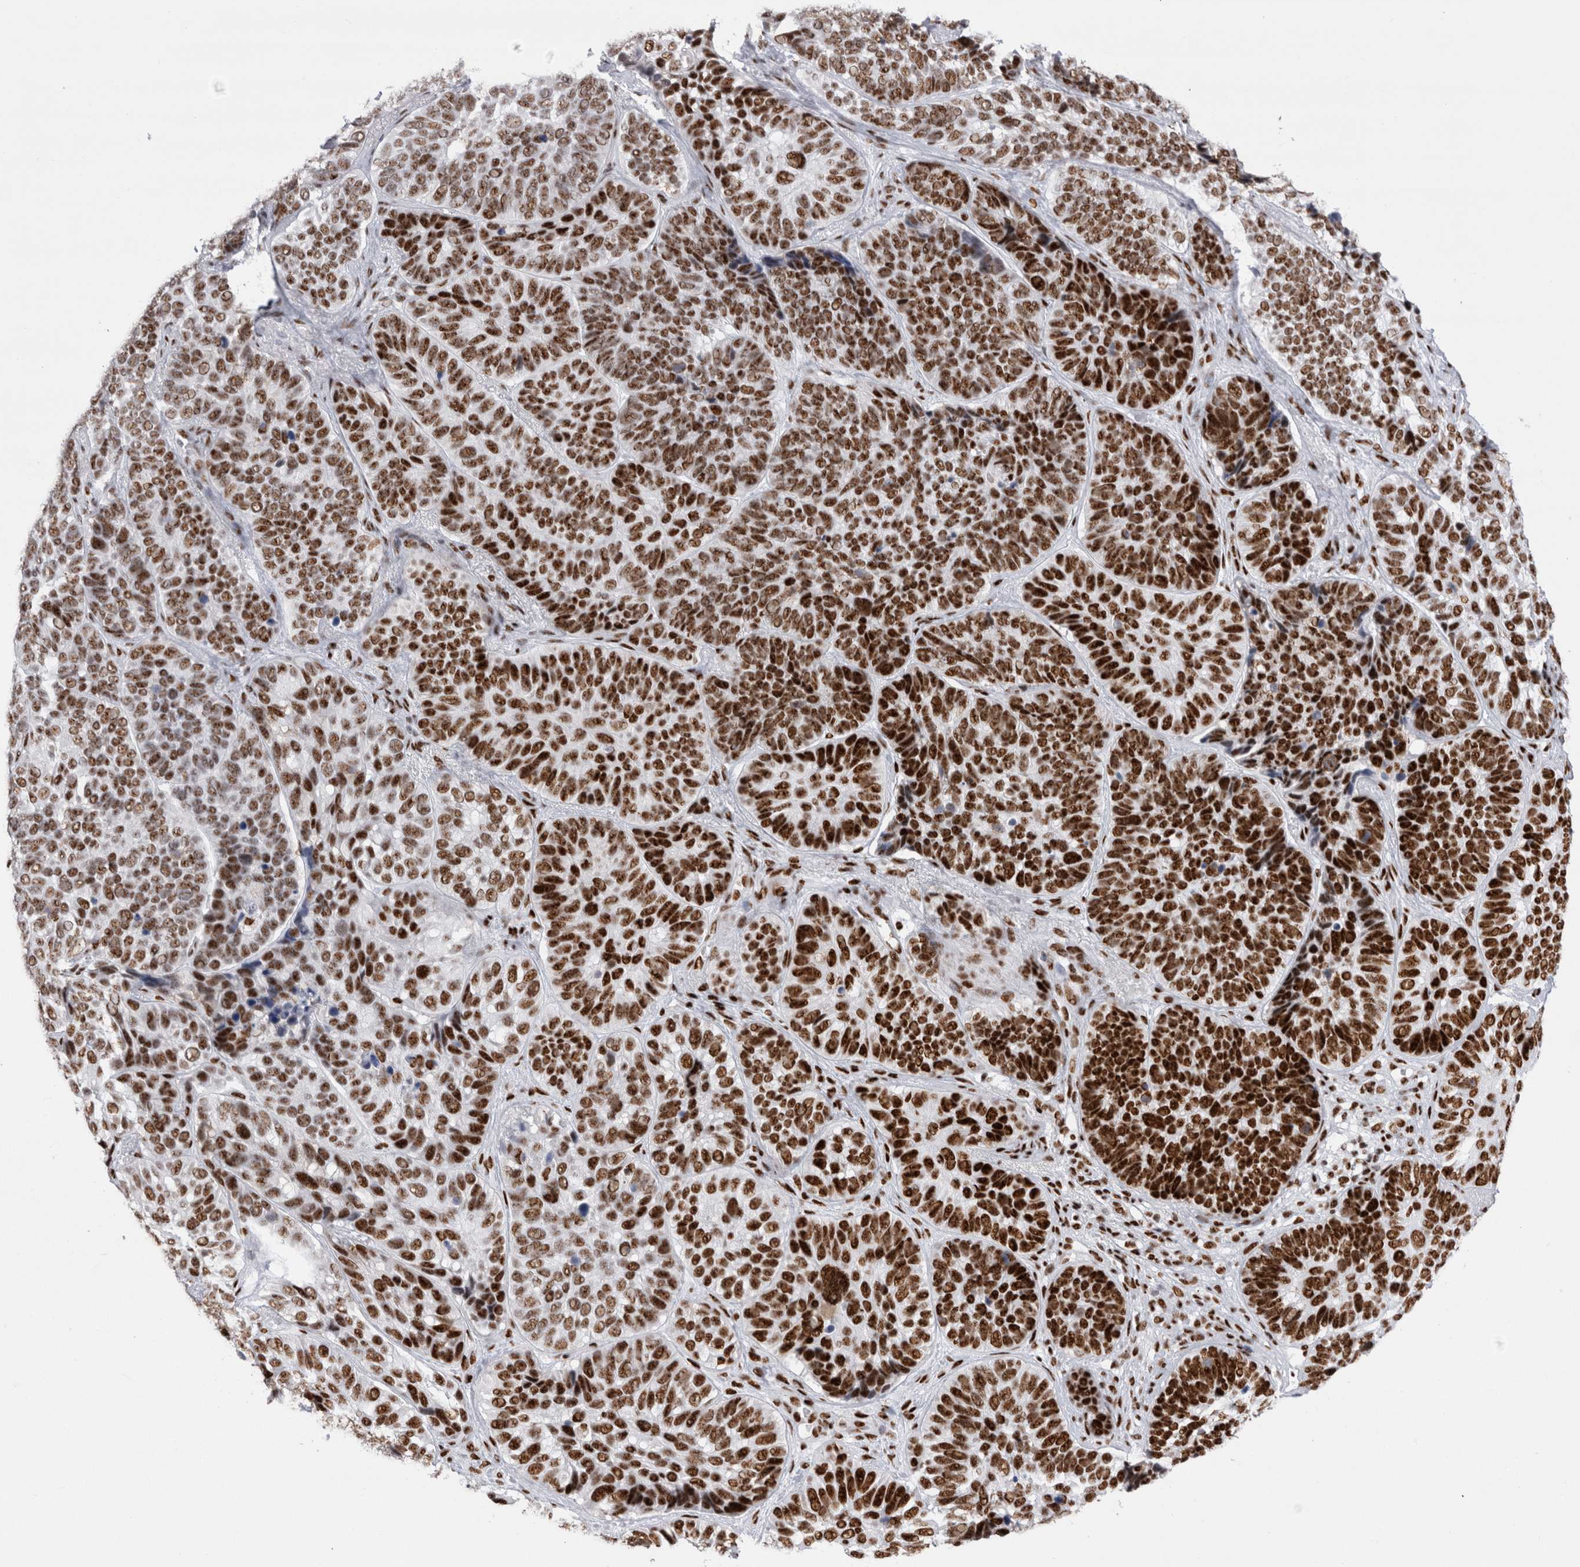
{"staining": {"intensity": "strong", "quantity": ">75%", "location": "nuclear"}, "tissue": "skin cancer", "cell_type": "Tumor cells", "image_type": "cancer", "snomed": [{"axis": "morphology", "description": "Basal cell carcinoma"}, {"axis": "topography", "description": "Skin"}], "caption": "Immunohistochemical staining of skin basal cell carcinoma displays high levels of strong nuclear protein staining in about >75% of tumor cells.", "gene": "RBM6", "patient": {"sex": "male", "age": 62}}